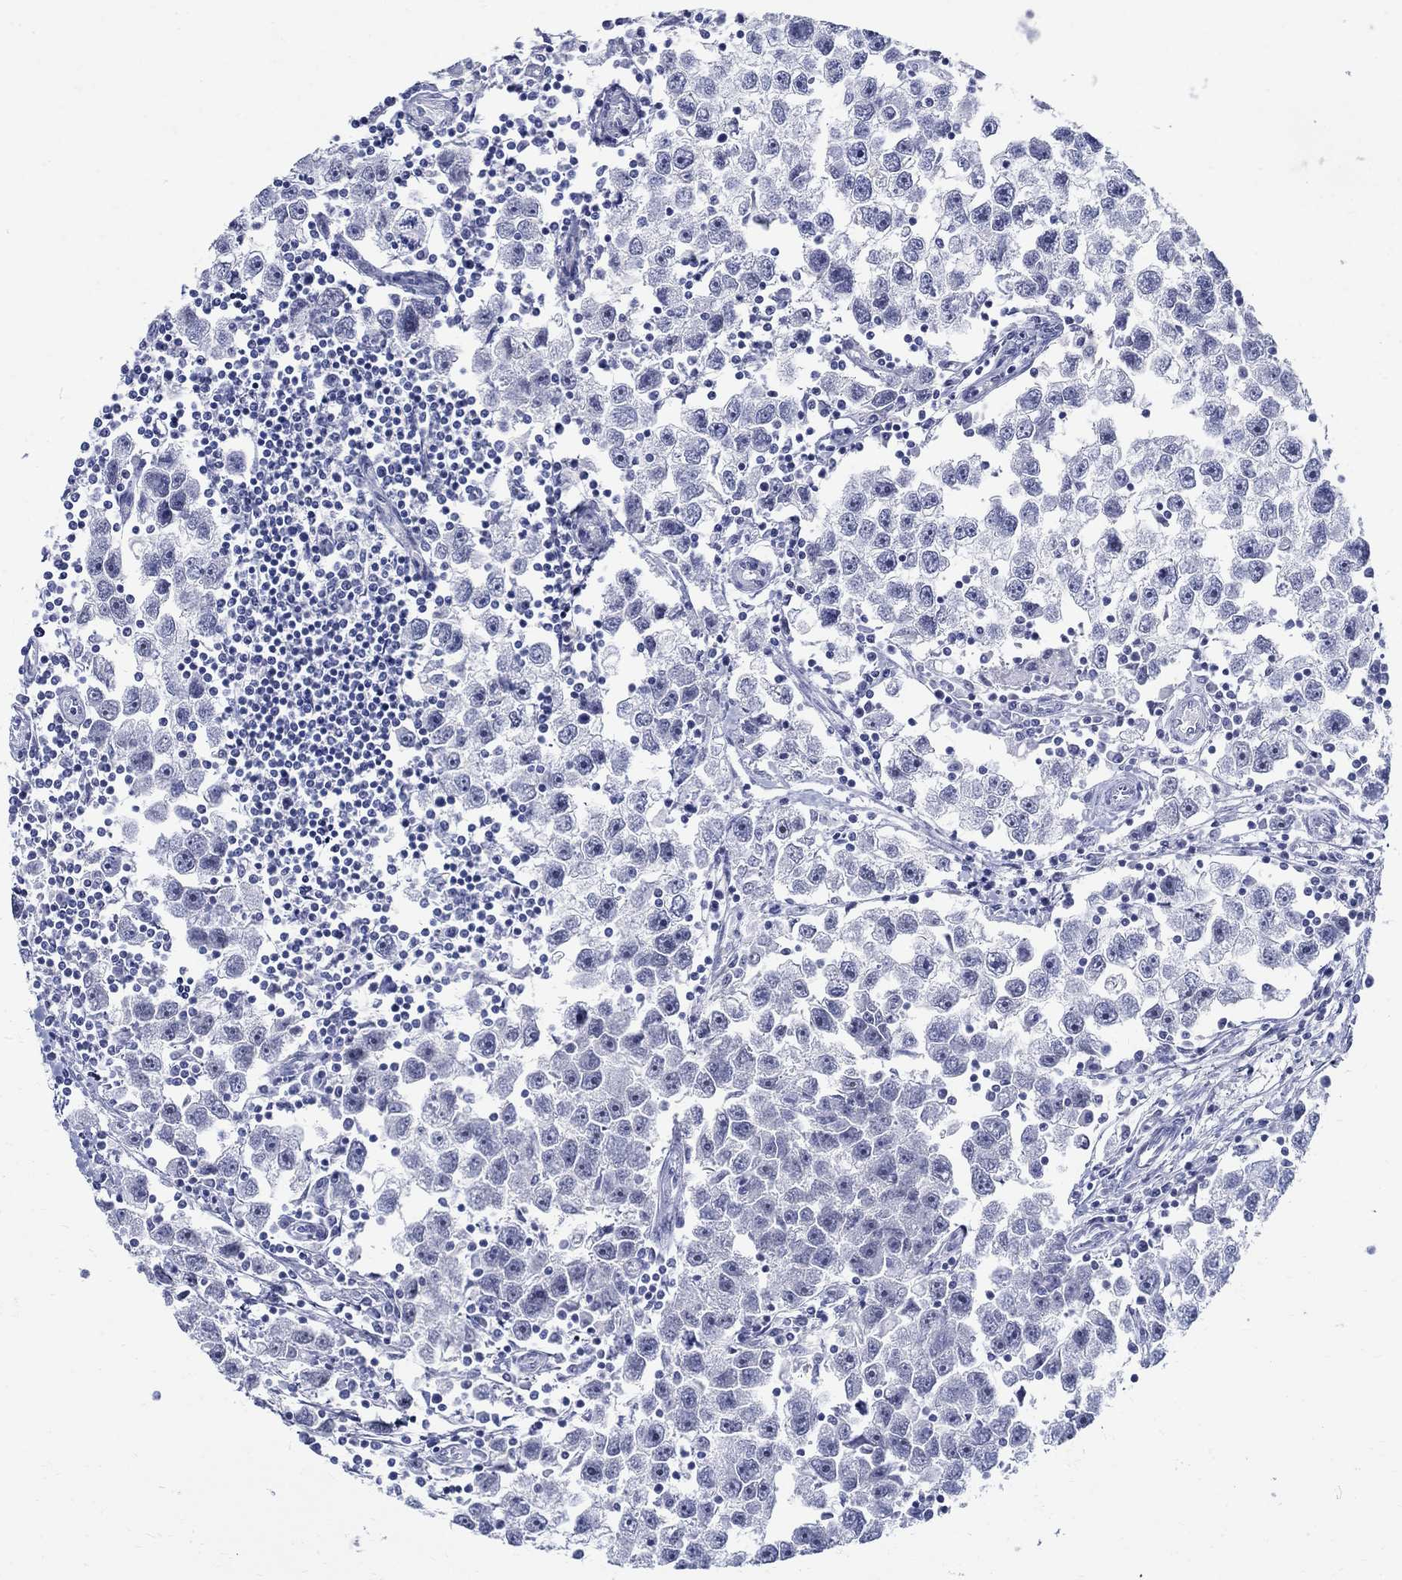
{"staining": {"intensity": "negative", "quantity": "none", "location": "none"}, "tissue": "testis cancer", "cell_type": "Tumor cells", "image_type": "cancer", "snomed": [{"axis": "morphology", "description": "Seminoma, NOS"}, {"axis": "topography", "description": "Testis"}], "caption": "IHC of testis cancer (seminoma) reveals no staining in tumor cells.", "gene": "BSPRY", "patient": {"sex": "male", "age": 30}}